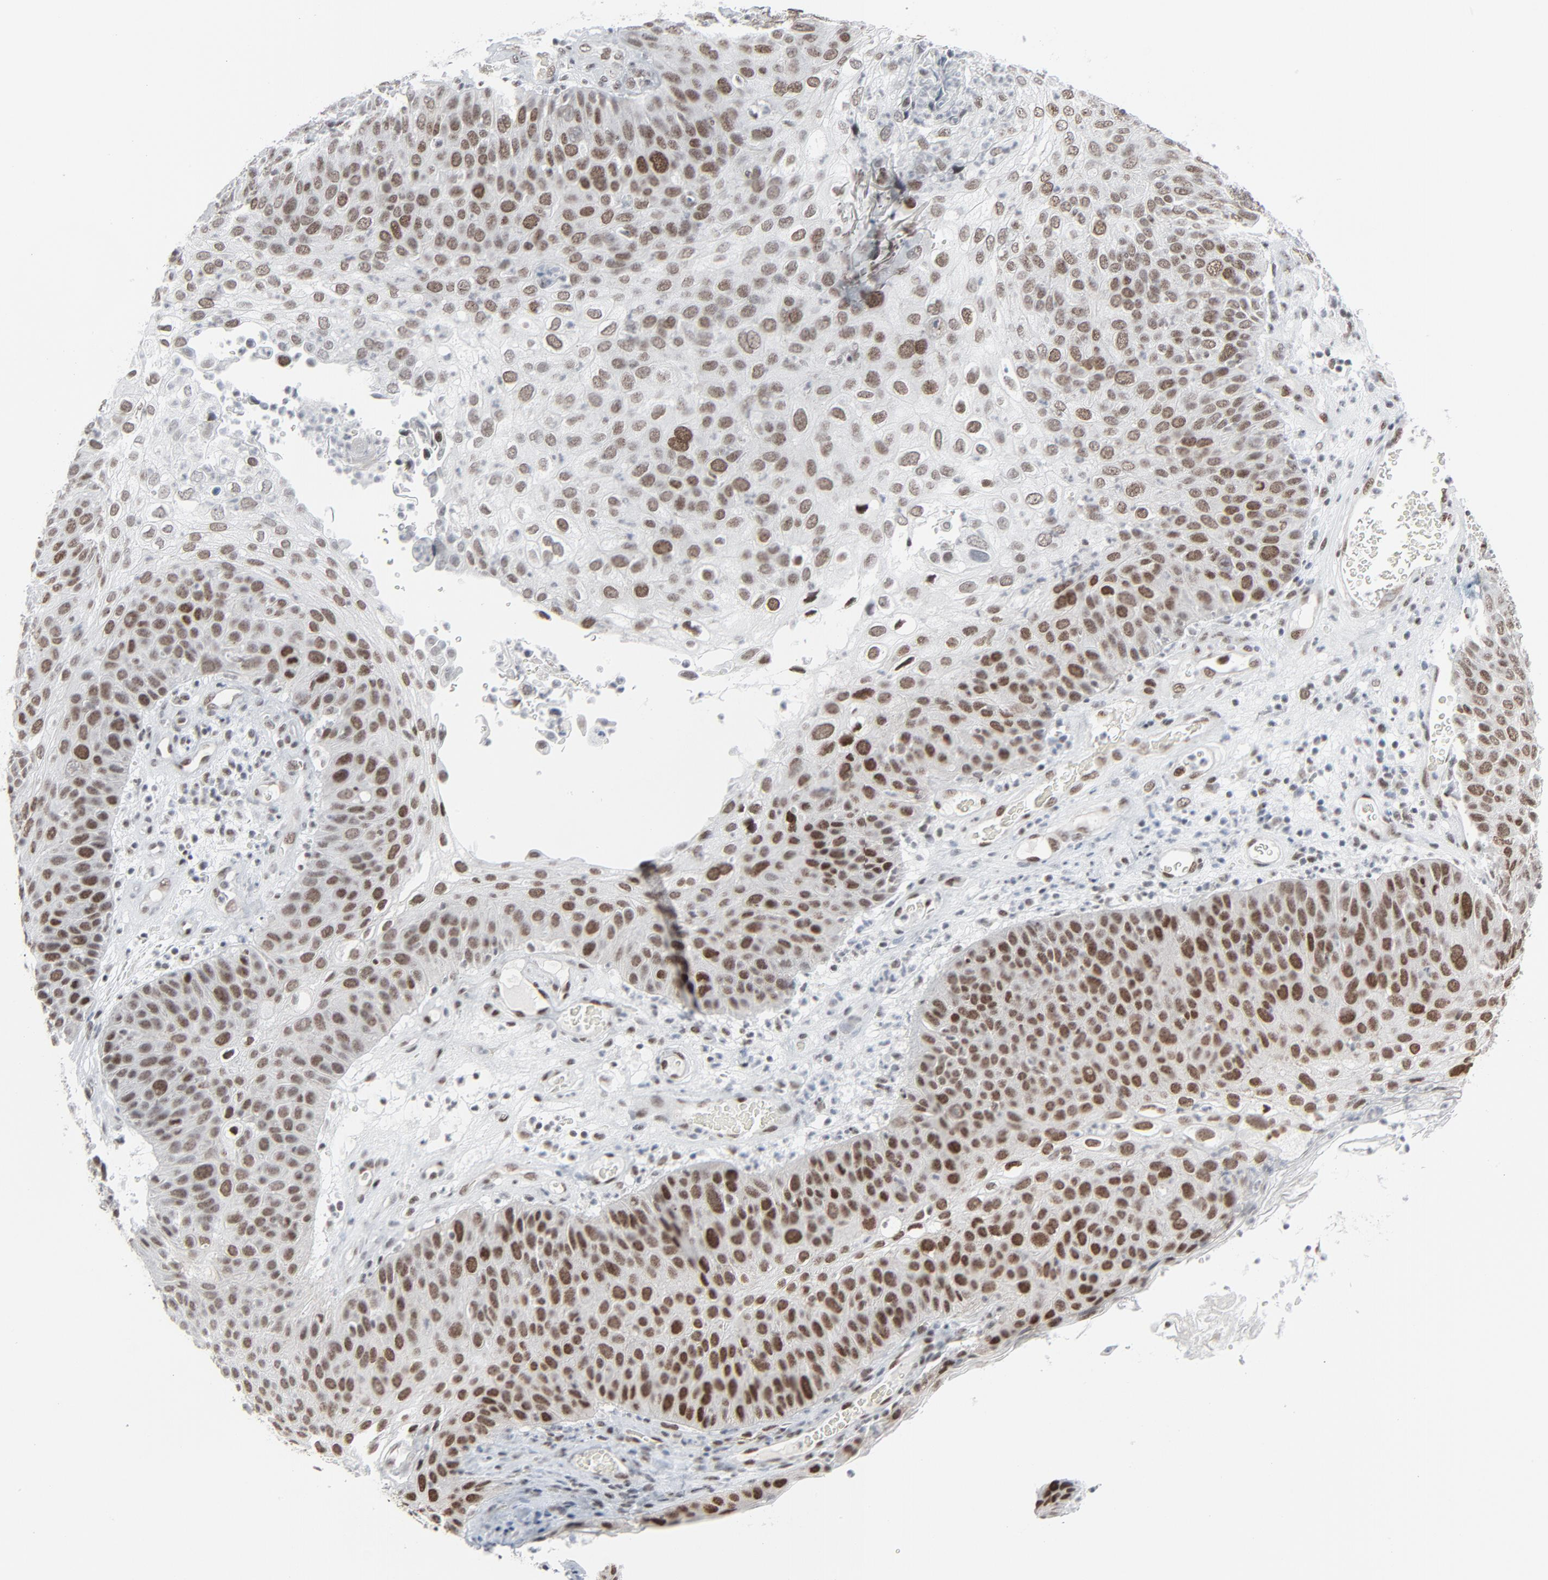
{"staining": {"intensity": "strong", "quantity": ">75%", "location": "nuclear"}, "tissue": "skin cancer", "cell_type": "Tumor cells", "image_type": "cancer", "snomed": [{"axis": "morphology", "description": "Squamous cell carcinoma, NOS"}, {"axis": "topography", "description": "Skin"}], "caption": "An image of squamous cell carcinoma (skin) stained for a protein demonstrates strong nuclear brown staining in tumor cells.", "gene": "FBXO28", "patient": {"sex": "male", "age": 87}}